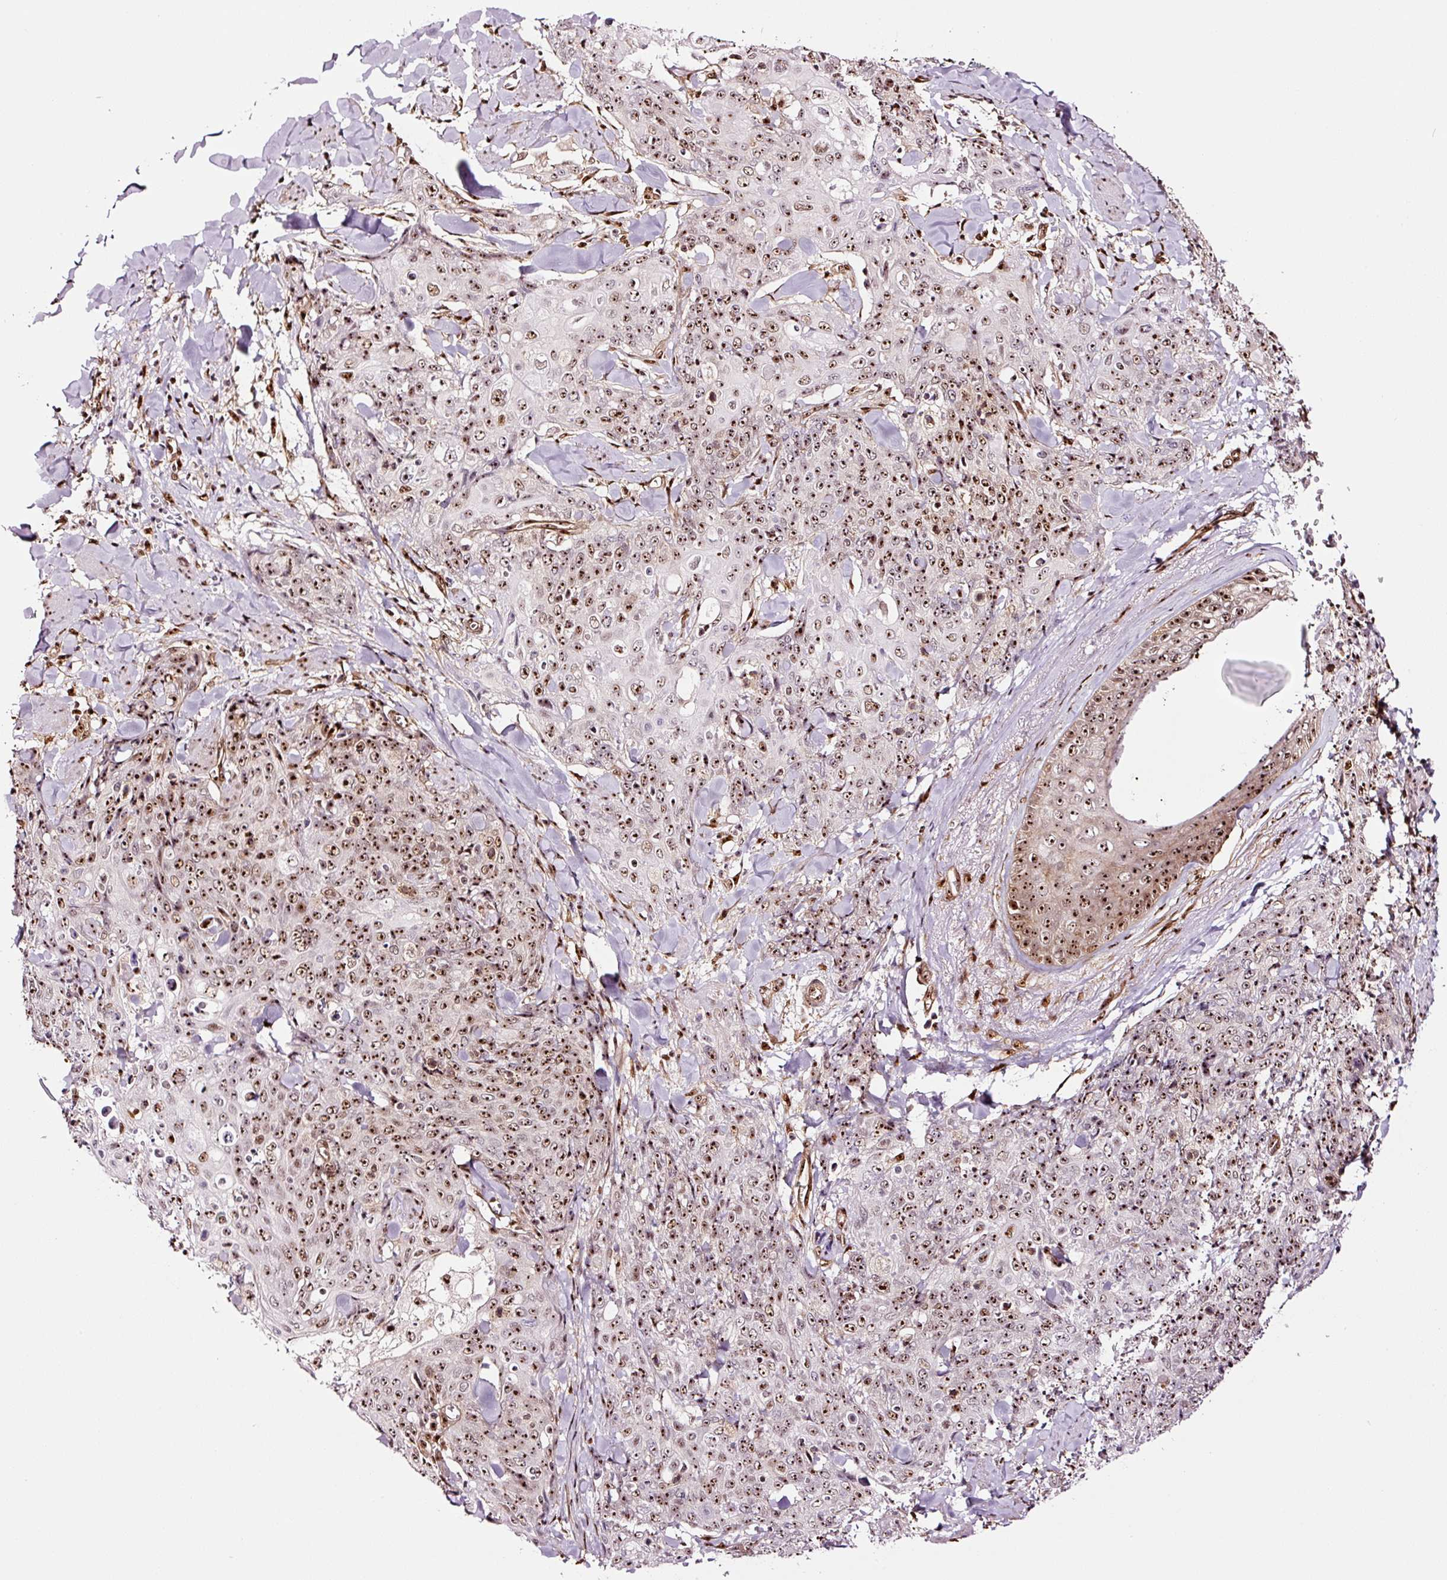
{"staining": {"intensity": "moderate", "quantity": ">75%", "location": "nuclear"}, "tissue": "skin cancer", "cell_type": "Tumor cells", "image_type": "cancer", "snomed": [{"axis": "morphology", "description": "Squamous cell carcinoma, NOS"}, {"axis": "topography", "description": "Skin"}, {"axis": "topography", "description": "Vulva"}], "caption": "Immunohistochemical staining of human skin cancer shows medium levels of moderate nuclear positivity in approximately >75% of tumor cells. Using DAB (brown) and hematoxylin (blue) stains, captured at high magnification using brightfield microscopy.", "gene": "GNL3", "patient": {"sex": "female", "age": 85}}